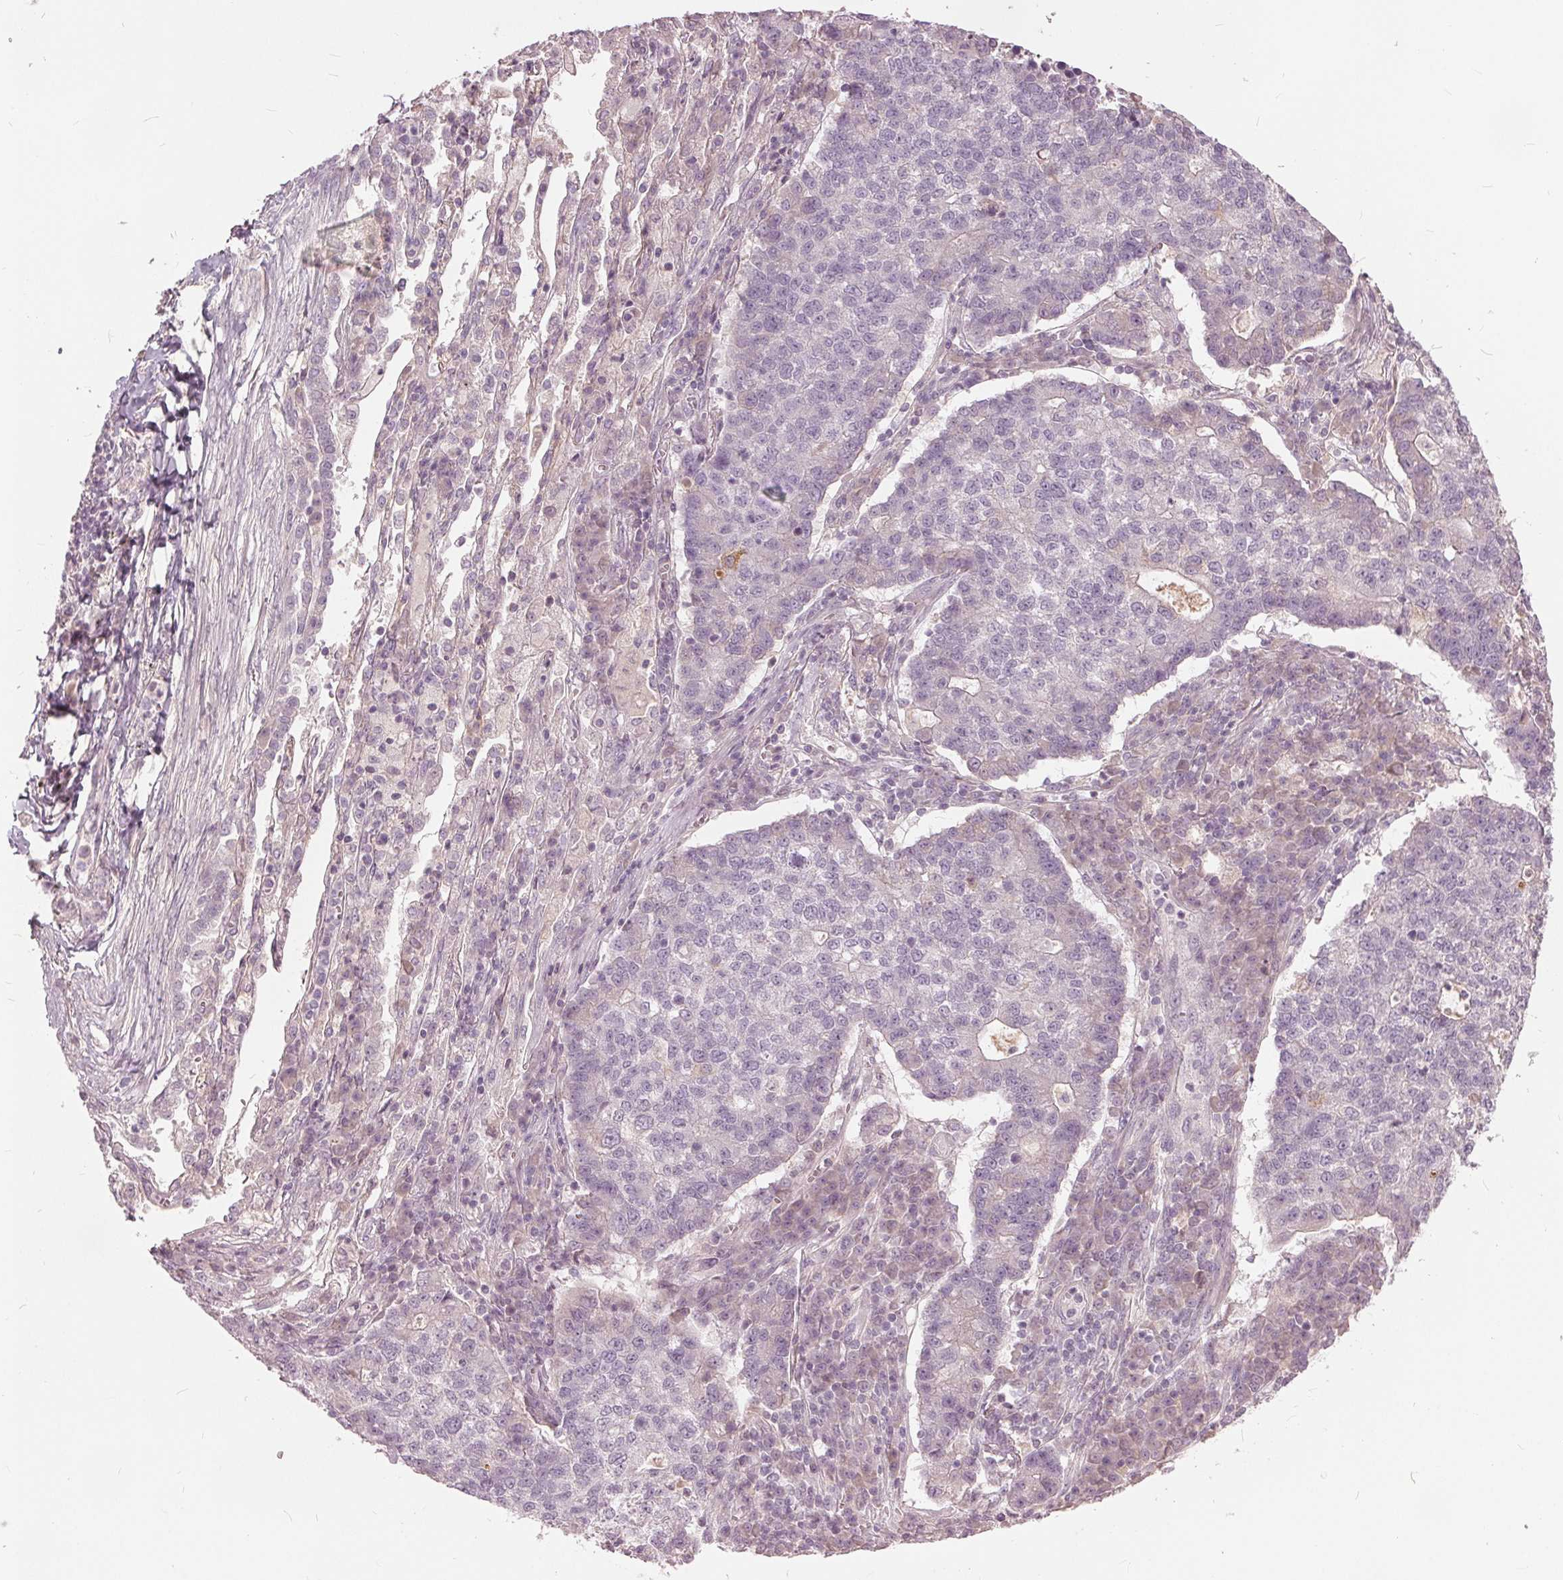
{"staining": {"intensity": "negative", "quantity": "none", "location": "none"}, "tissue": "lung cancer", "cell_type": "Tumor cells", "image_type": "cancer", "snomed": [{"axis": "morphology", "description": "Adenocarcinoma, NOS"}, {"axis": "topography", "description": "Lung"}], "caption": "Tumor cells show no significant protein staining in lung cancer (adenocarcinoma). Nuclei are stained in blue.", "gene": "KLK13", "patient": {"sex": "male", "age": 57}}